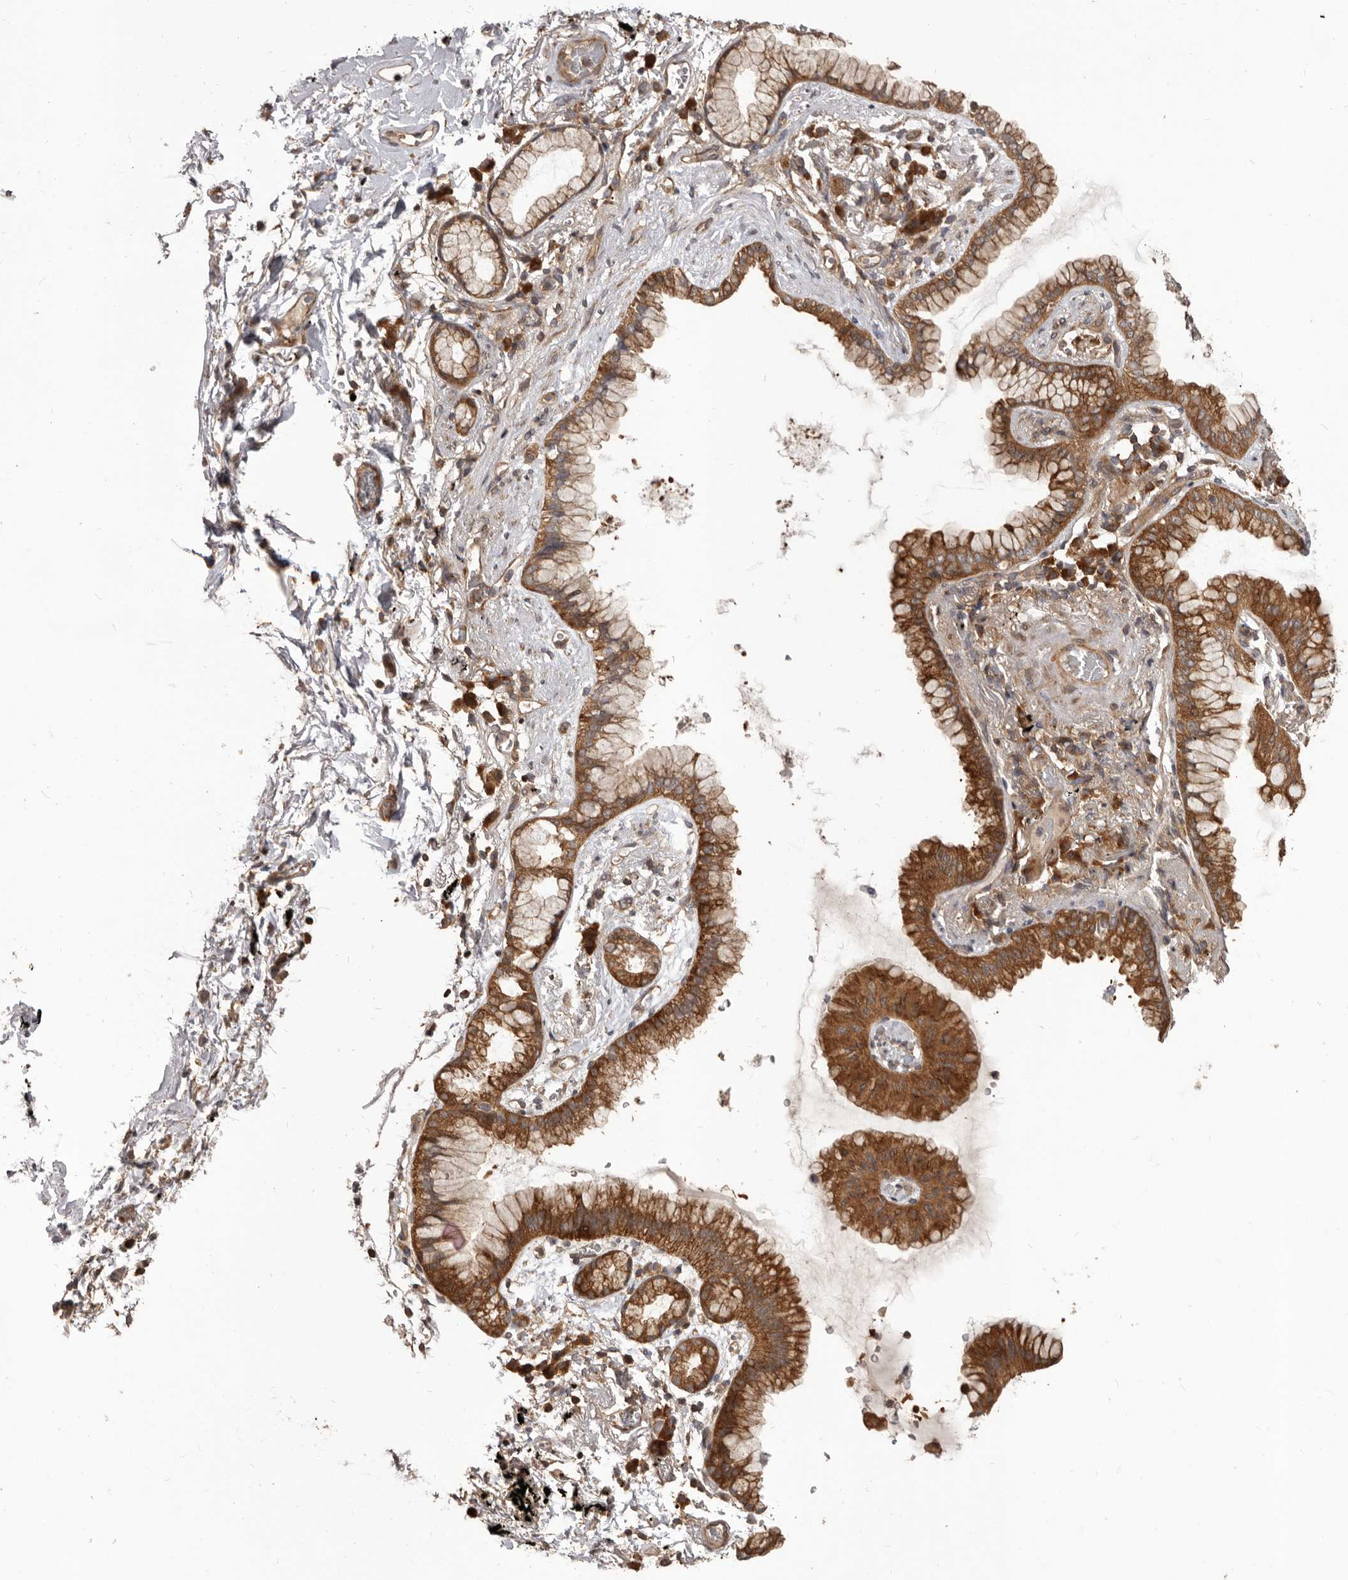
{"staining": {"intensity": "strong", "quantity": ">75%", "location": "cytoplasmic/membranous"}, "tissue": "lung cancer", "cell_type": "Tumor cells", "image_type": "cancer", "snomed": [{"axis": "morphology", "description": "Adenocarcinoma, NOS"}, {"axis": "topography", "description": "Lung"}], "caption": "Protein expression analysis of human adenocarcinoma (lung) reveals strong cytoplasmic/membranous expression in approximately >75% of tumor cells.", "gene": "HBS1L", "patient": {"sex": "female", "age": 70}}